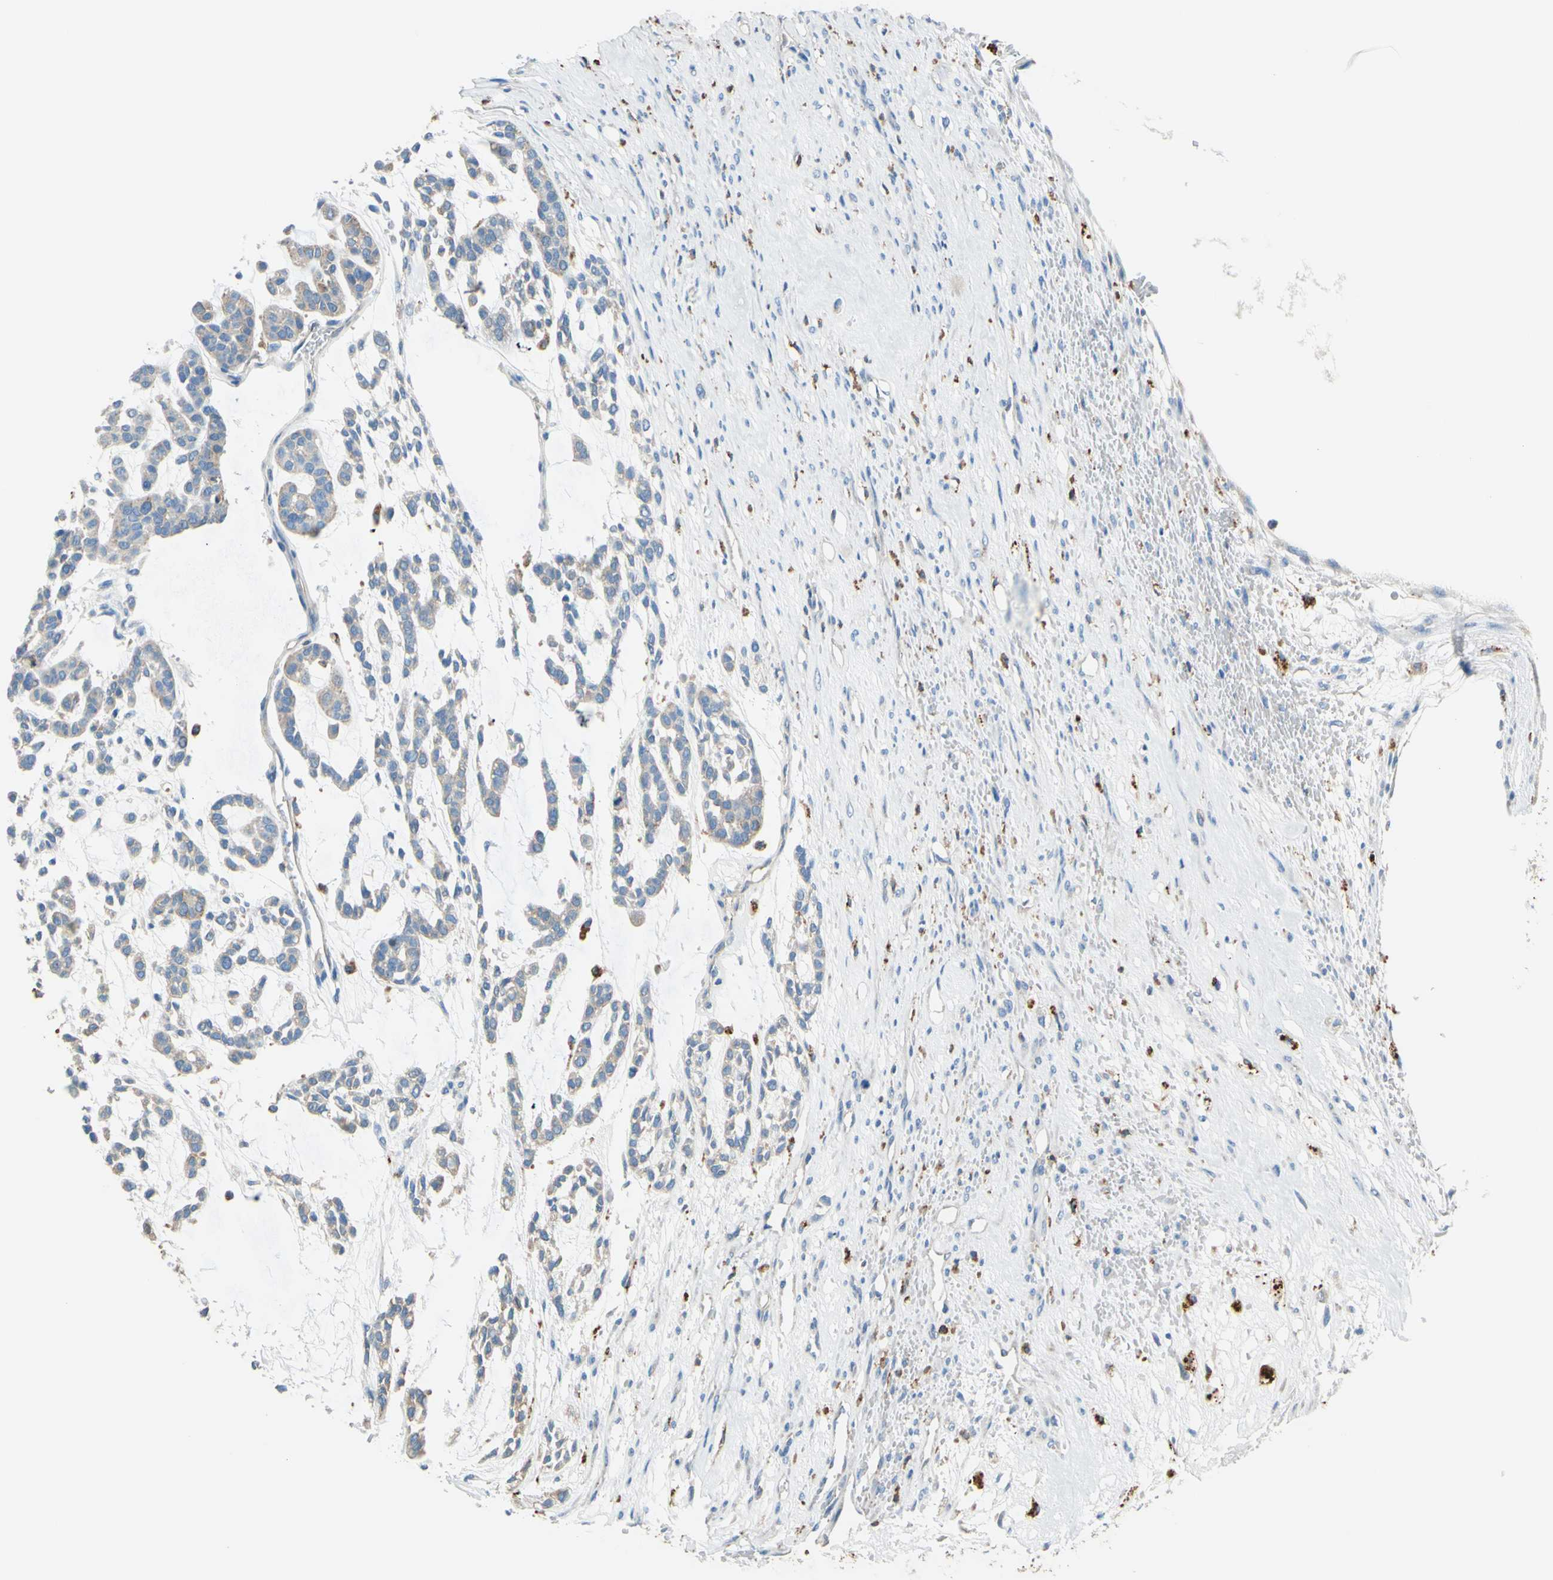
{"staining": {"intensity": "weak", "quantity": "25%-75%", "location": "cytoplasmic/membranous"}, "tissue": "head and neck cancer", "cell_type": "Tumor cells", "image_type": "cancer", "snomed": [{"axis": "morphology", "description": "Adenocarcinoma, NOS"}, {"axis": "morphology", "description": "Adenoma, NOS"}, {"axis": "topography", "description": "Head-Neck"}], "caption": "Immunohistochemical staining of human adenocarcinoma (head and neck) exhibits weak cytoplasmic/membranous protein expression in approximately 25%-75% of tumor cells.", "gene": "CTSD", "patient": {"sex": "female", "age": 55}}